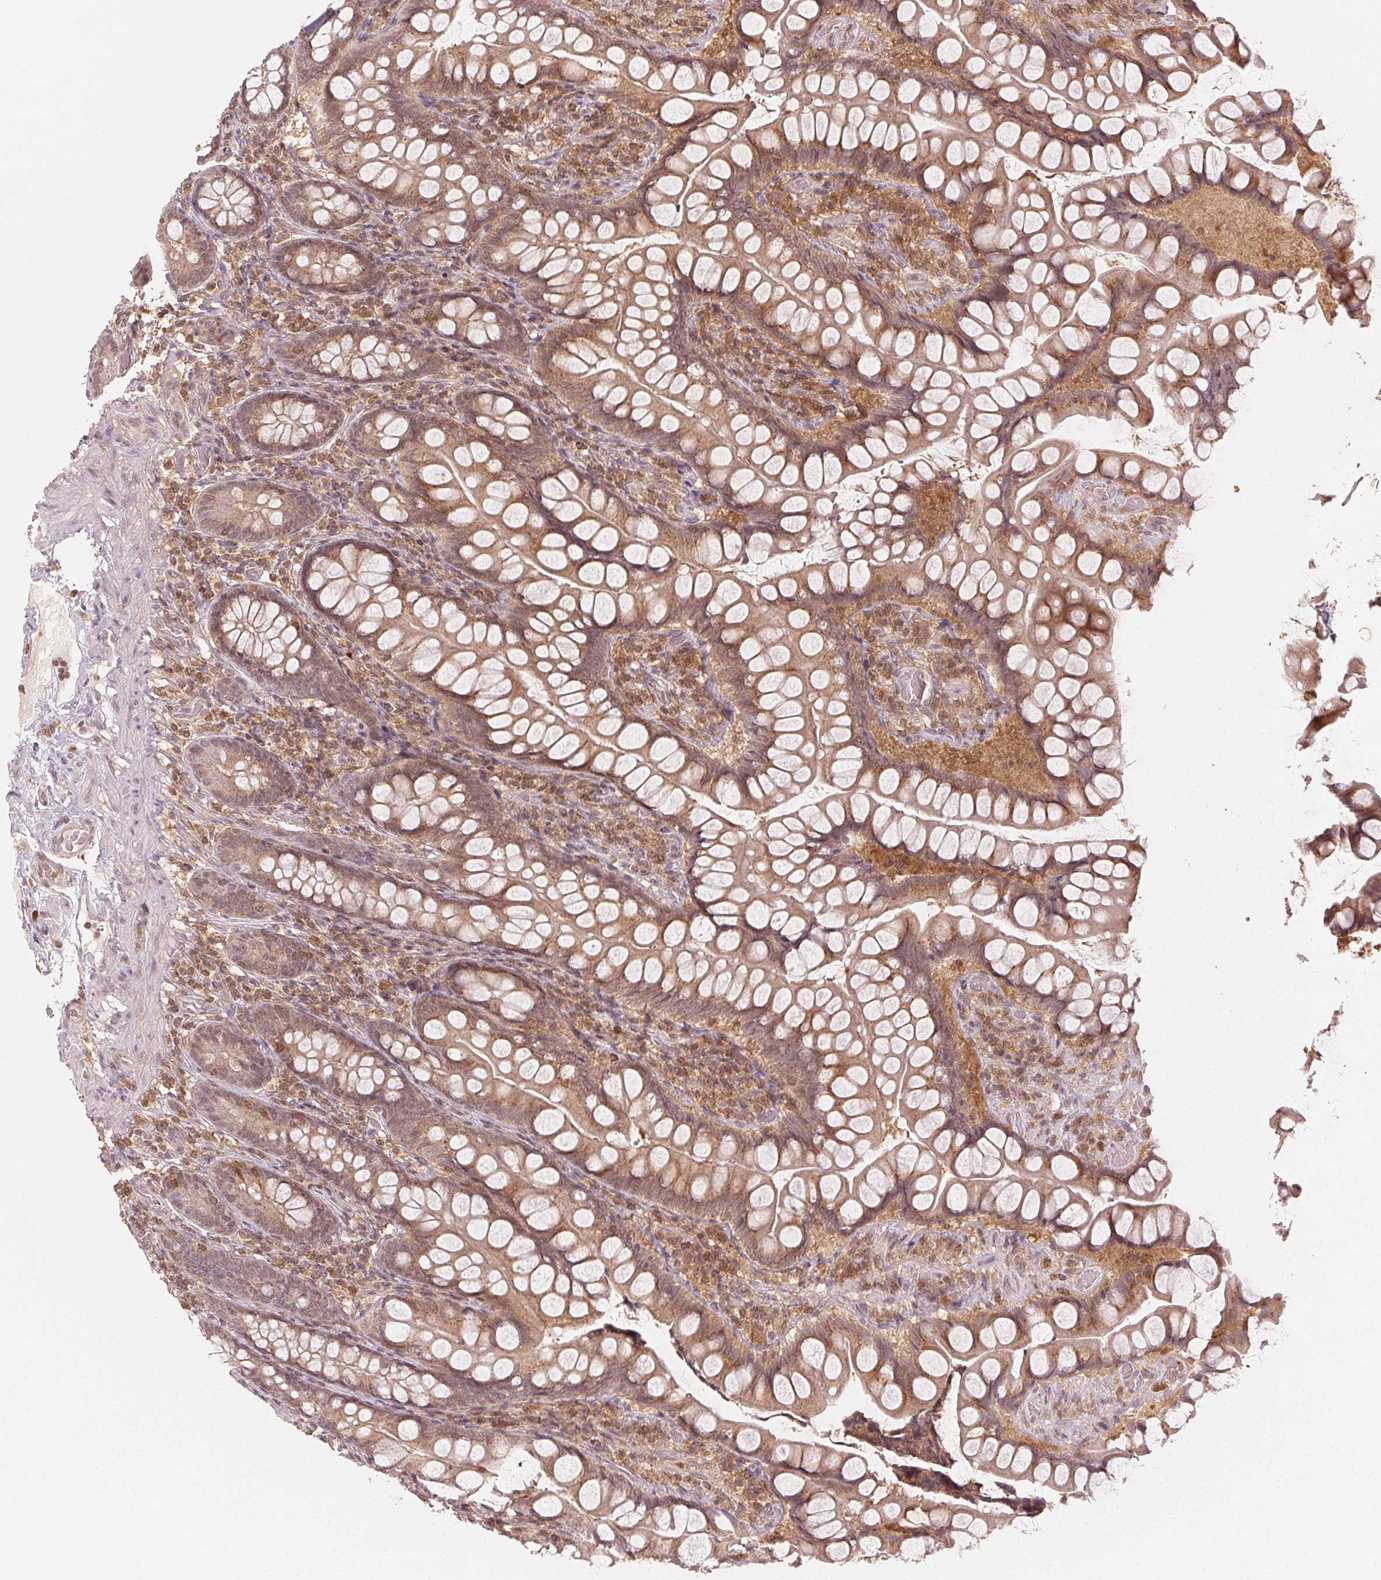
{"staining": {"intensity": "moderate", "quantity": ">75%", "location": "cytoplasmic/membranous,nuclear"}, "tissue": "small intestine", "cell_type": "Glandular cells", "image_type": "normal", "snomed": [{"axis": "morphology", "description": "Normal tissue, NOS"}, {"axis": "topography", "description": "Small intestine"}], "caption": "Immunohistochemical staining of unremarkable small intestine exhibits medium levels of moderate cytoplasmic/membranous,nuclear staining in about >75% of glandular cells.", "gene": "MAPK14", "patient": {"sex": "male", "age": 70}}